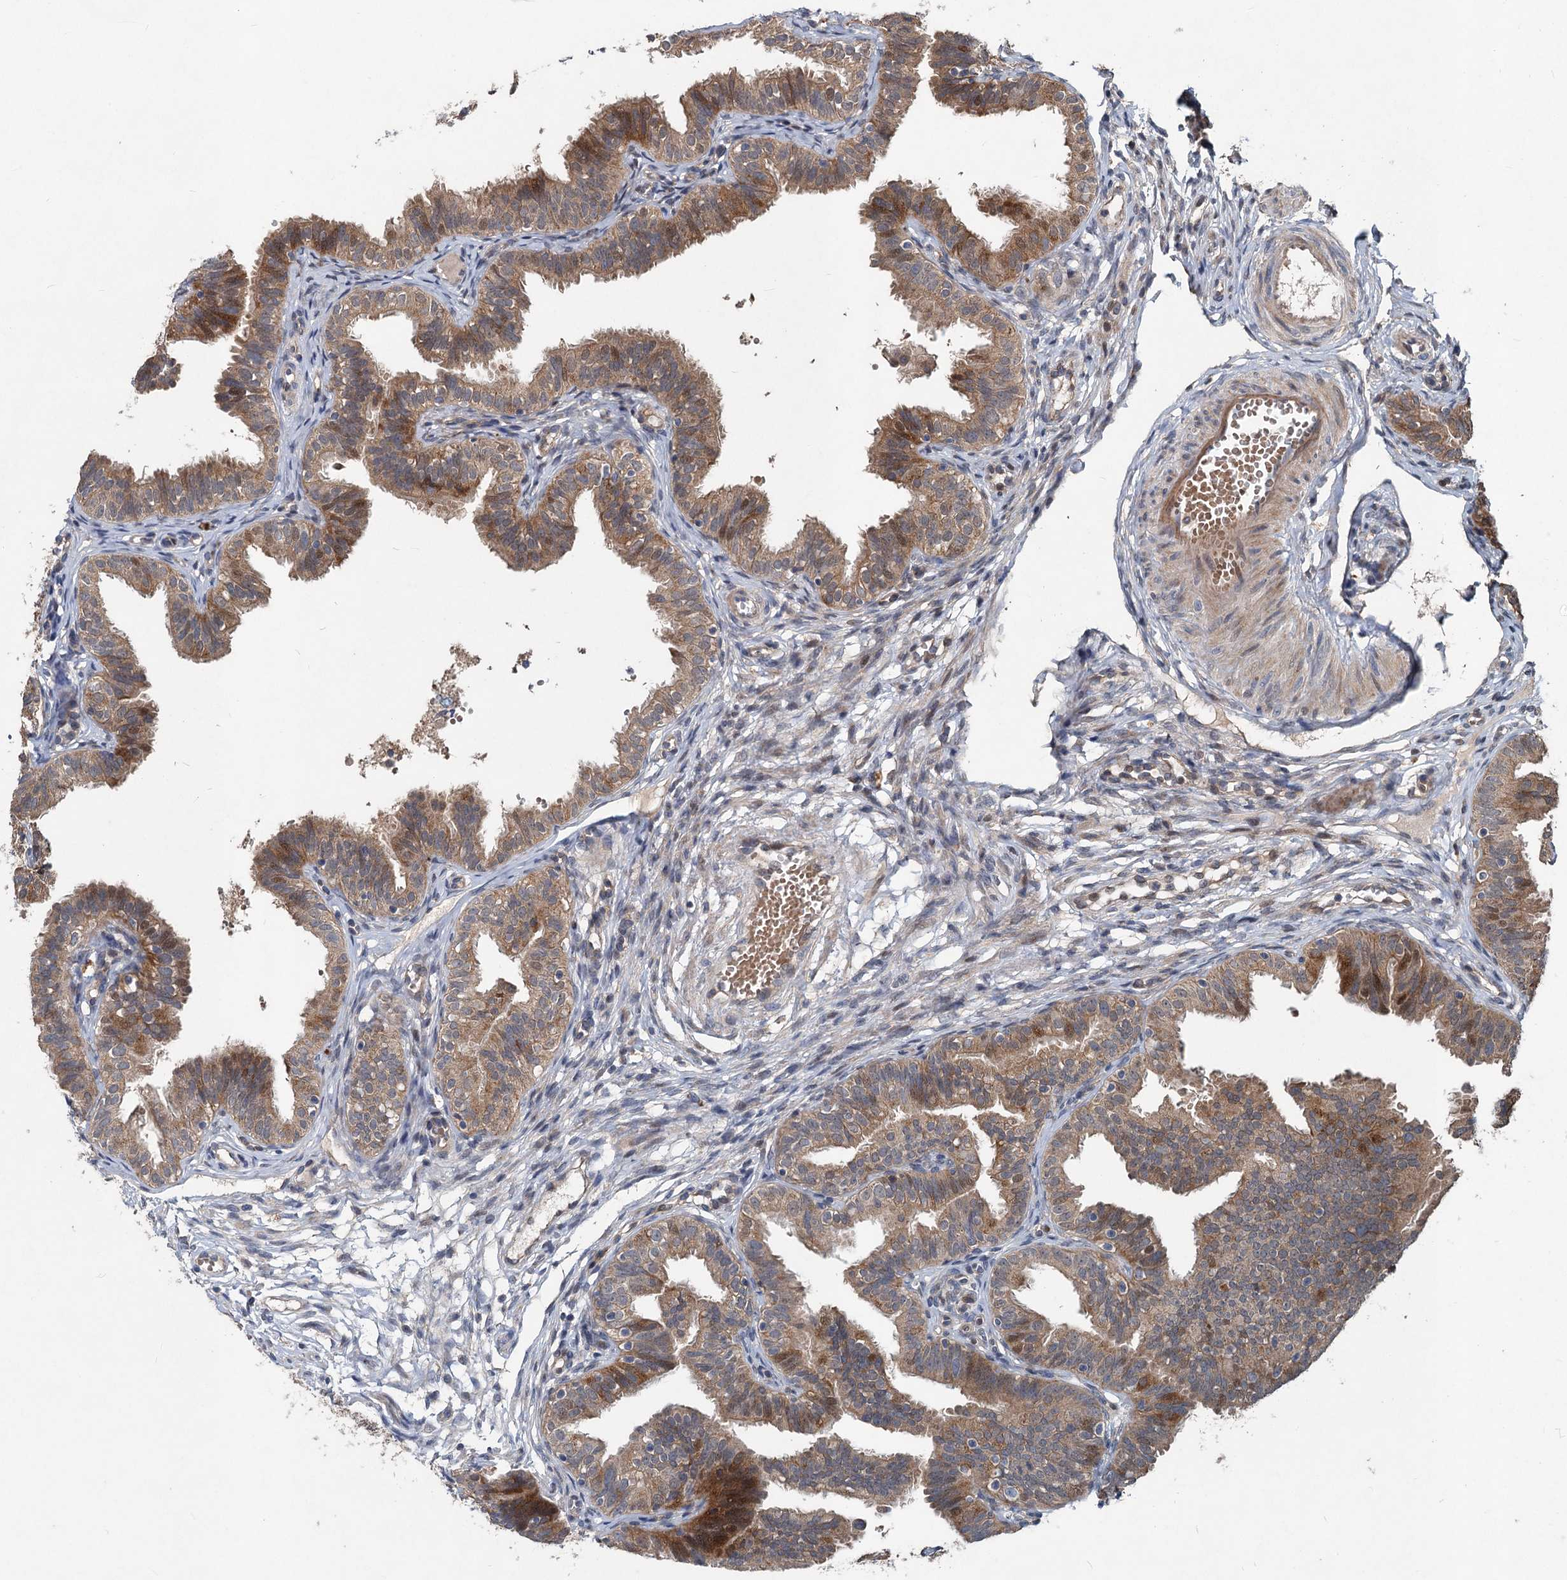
{"staining": {"intensity": "moderate", "quantity": ">75%", "location": "cytoplasmic/membranous"}, "tissue": "fallopian tube", "cell_type": "Glandular cells", "image_type": "normal", "snomed": [{"axis": "morphology", "description": "Normal tissue, NOS"}, {"axis": "topography", "description": "Fallopian tube"}], "caption": "A micrograph showing moderate cytoplasmic/membranous positivity in approximately >75% of glandular cells in benign fallopian tube, as visualized by brown immunohistochemical staining.", "gene": "OTUB1", "patient": {"sex": "female", "age": 35}}